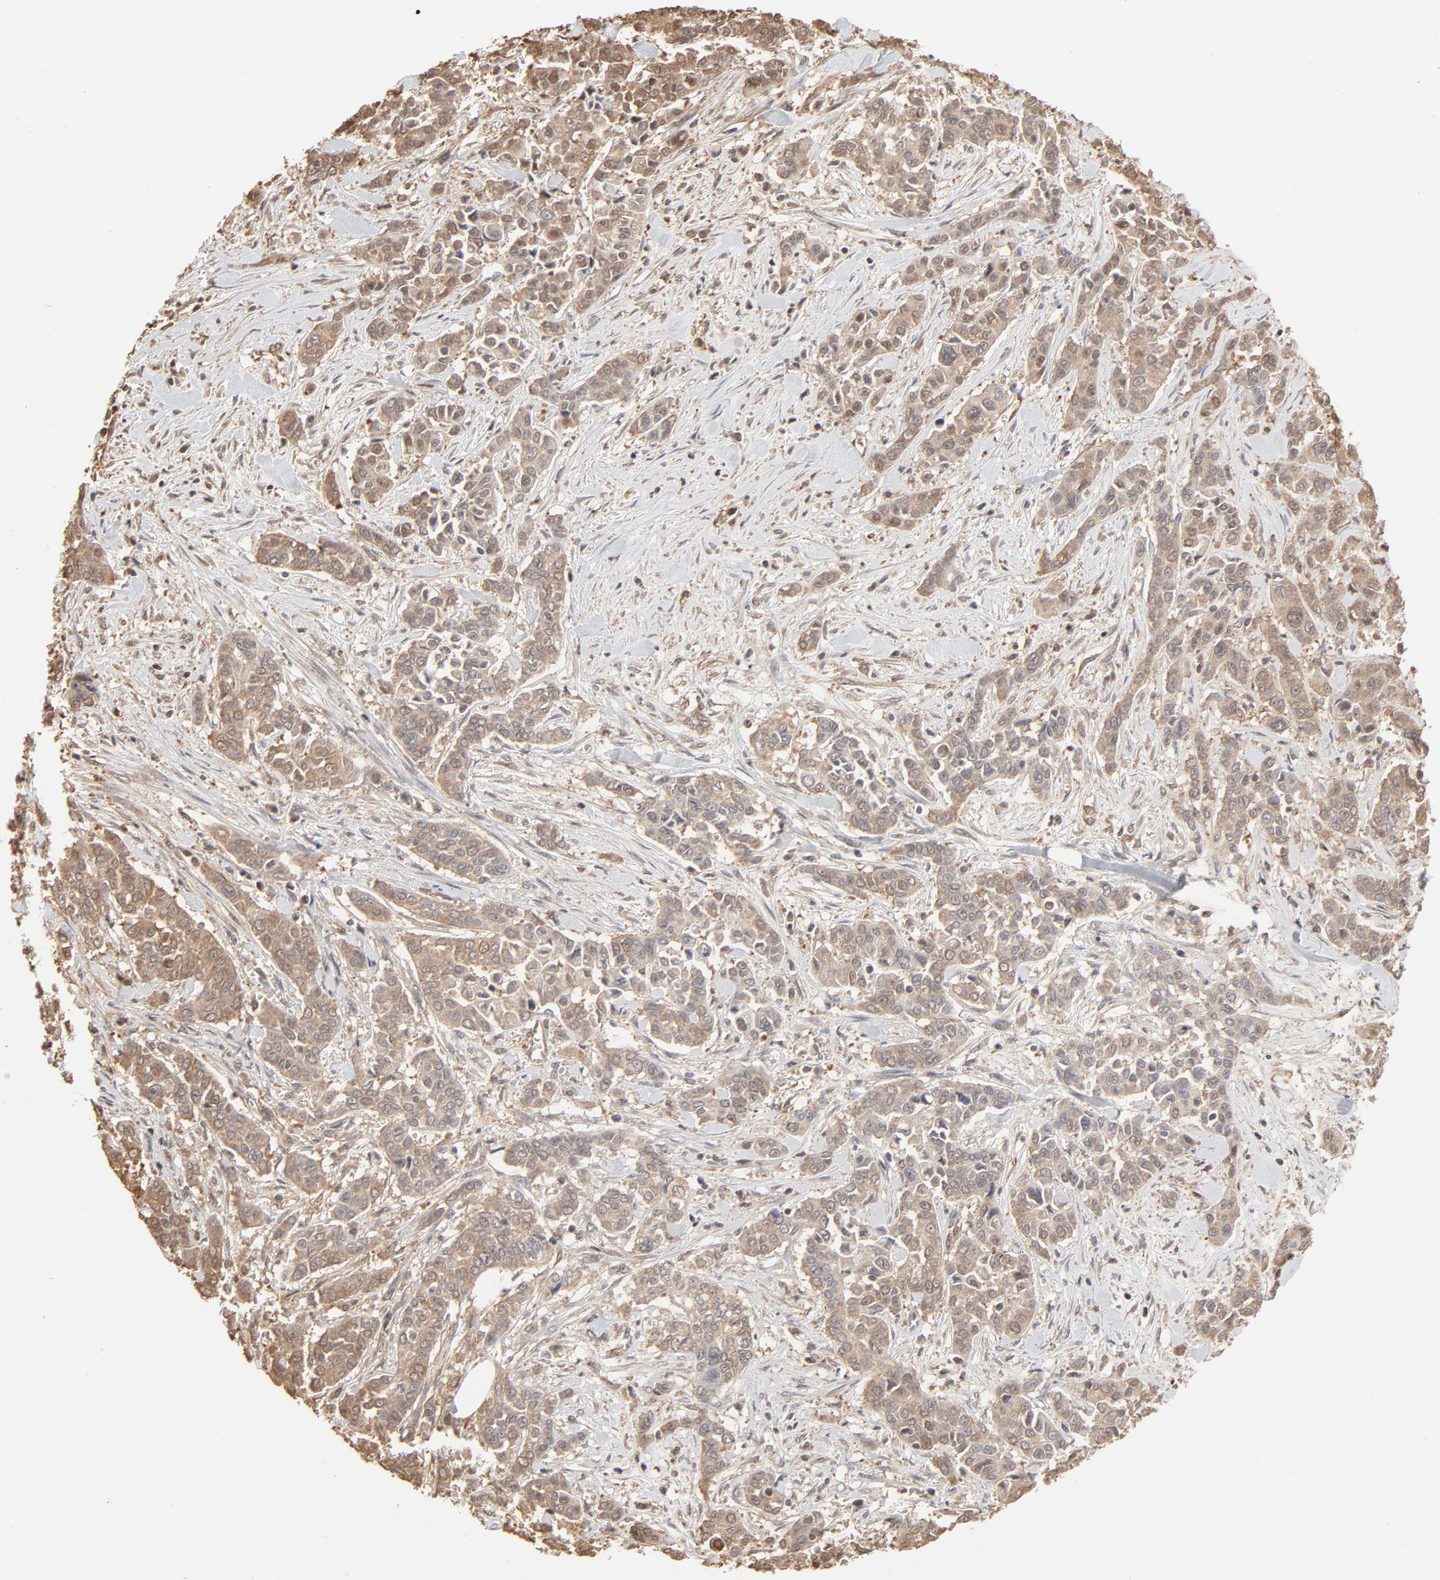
{"staining": {"intensity": "moderate", "quantity": ">75%", "location": "cytoplasmic/membranous"}, "tissue": "pancreatic cancer", "cell_type": "Tumor cells", "image_type": "cancer", "snomed": [{"axis": "morphology", "description": "Adenocarcinoma, NOS"}, {"axis": "topography", "description": "Pancreas"}], "caption": "Adenocarcinoma (pancreatic) stained with immunohistochemistry reveals moderate cytoplasmic/membranous positivity in about >75% of tumor cells.", "gene": "PPP2CA", "patient": {"sex": "female", "age": 52}}